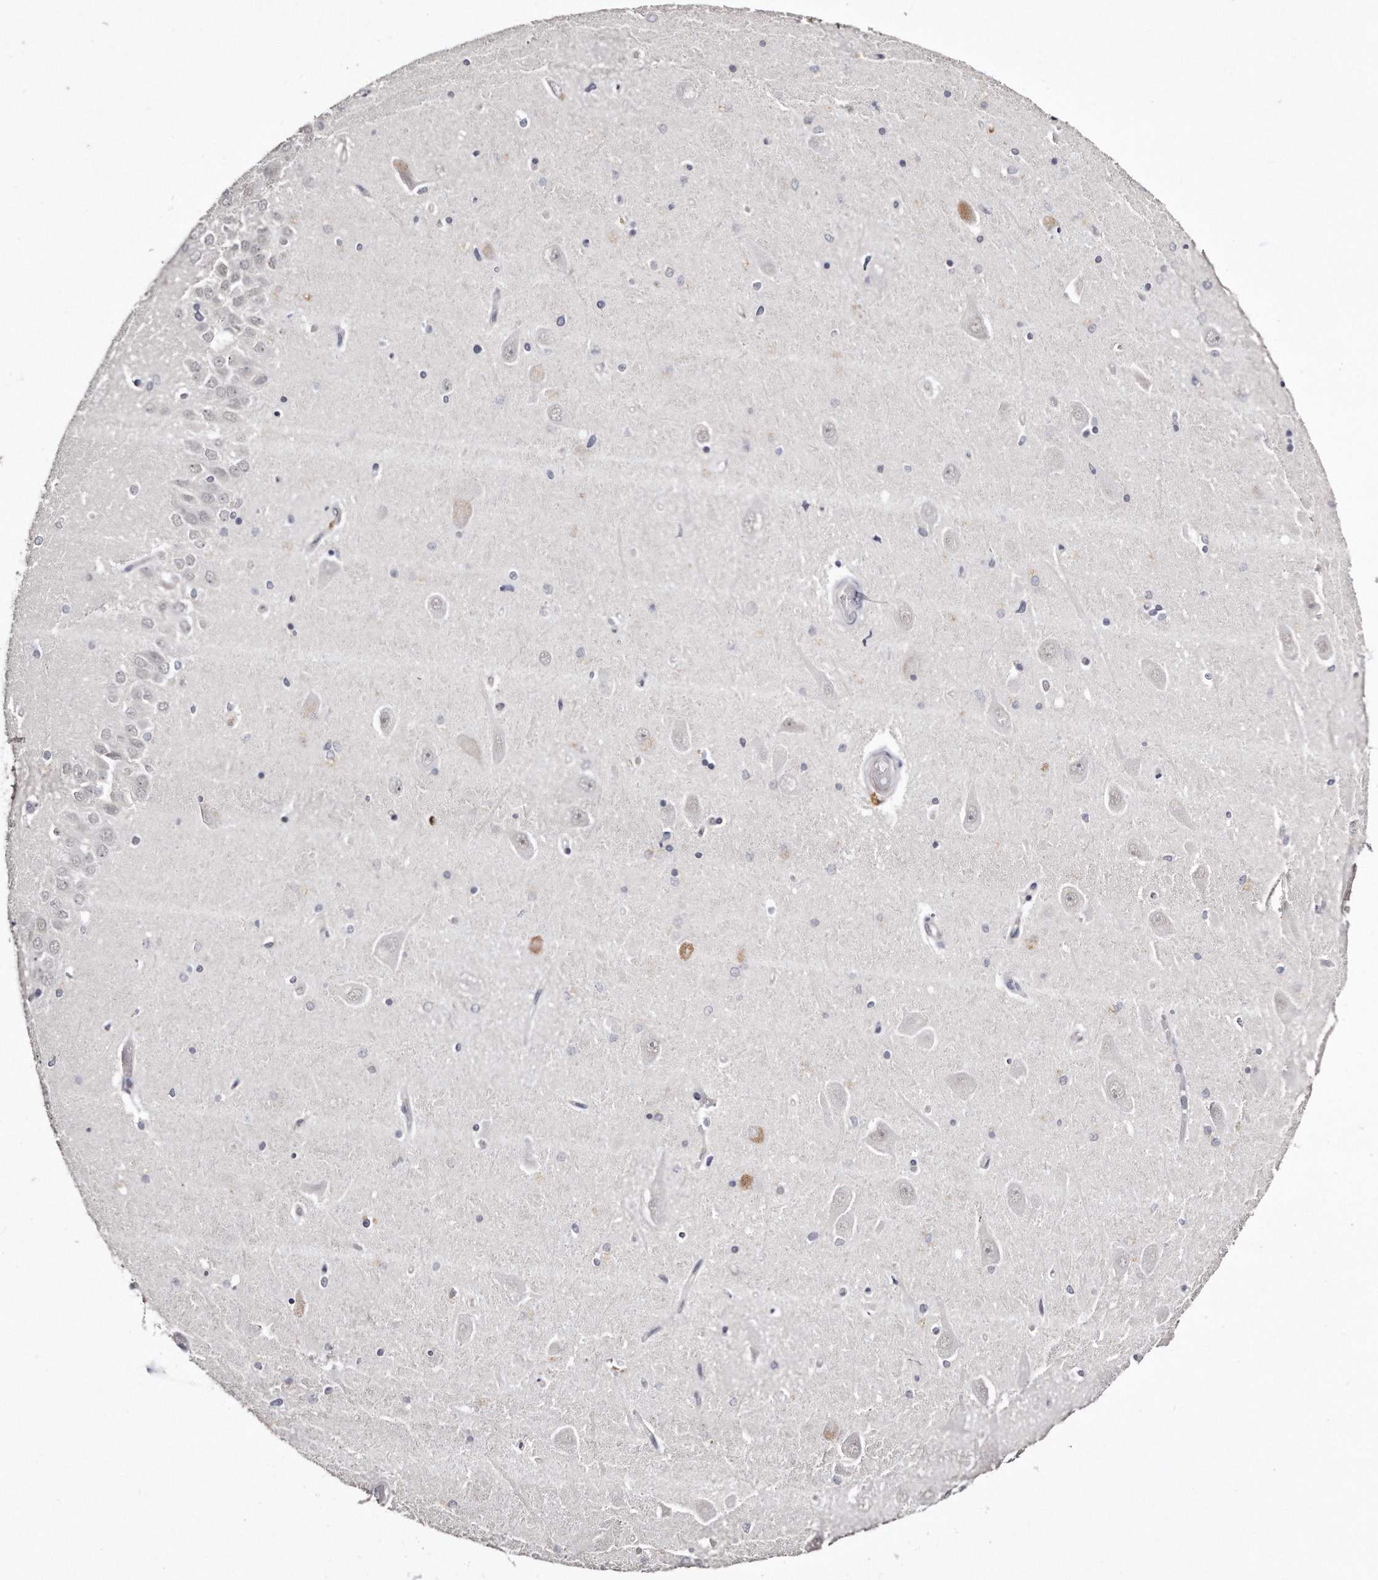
{"staining": {"intensity": "negative", "quantity": "none", "location": "none"}, "tissue": "hippocampus", "cell_type": "Glial cells", "image_type": "normal", "snomed": [{"axis": "morphology", "description": "Normal tissue, NOS"}, {"axis": "topography", "description": "Hippocampus"}], "caption": "An immunohistochemistry photomicrograph of benign hippocampus is shown. There is no staining in glial cells of hippocampus.", "gene": "ZYG11A", "patient": {"sex": "male", "age": 45}}